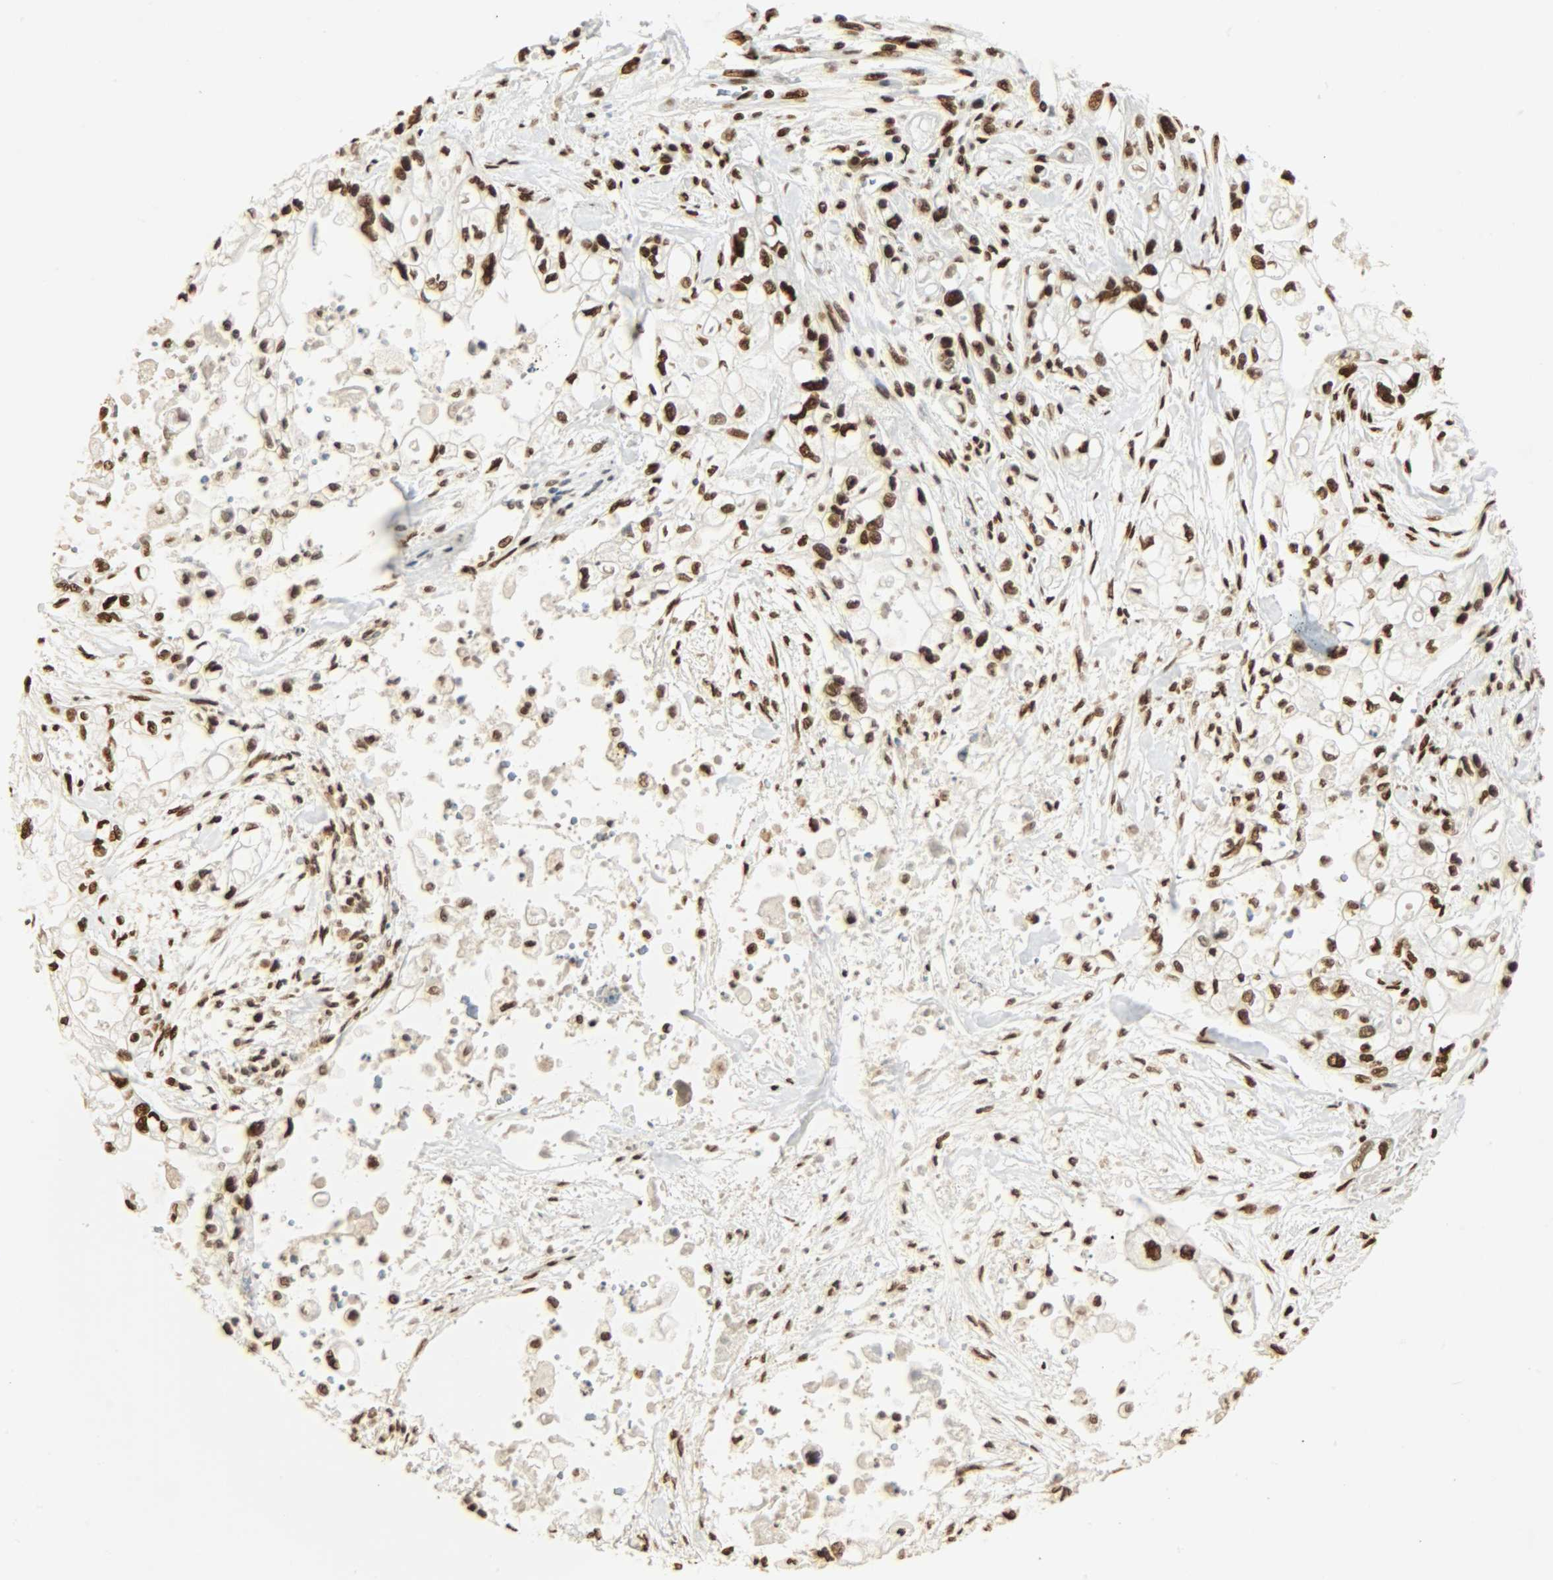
{"staining": {"intensity": "strong", "quantity": ">75%", "location": "nuclear"}, "tissue": "pancreatic cancer", "cell_type": "Tumor cells", "image_type": "cancer", "snomed": [{"axis": "morphology", "description": "Normal tissue, NOS"}, {"axis": "topography", "description": "Pancreas"}], "caption": "Pancreatic cancer stained with immunohistochemistry reveals strong nuclear expression in approximately >75% of tumor cells. (Brightfield microscopy of DAB IHC at high magnification).", "gene": "KHDRBS1", "patient": {"sex": "male", "age": 42}}